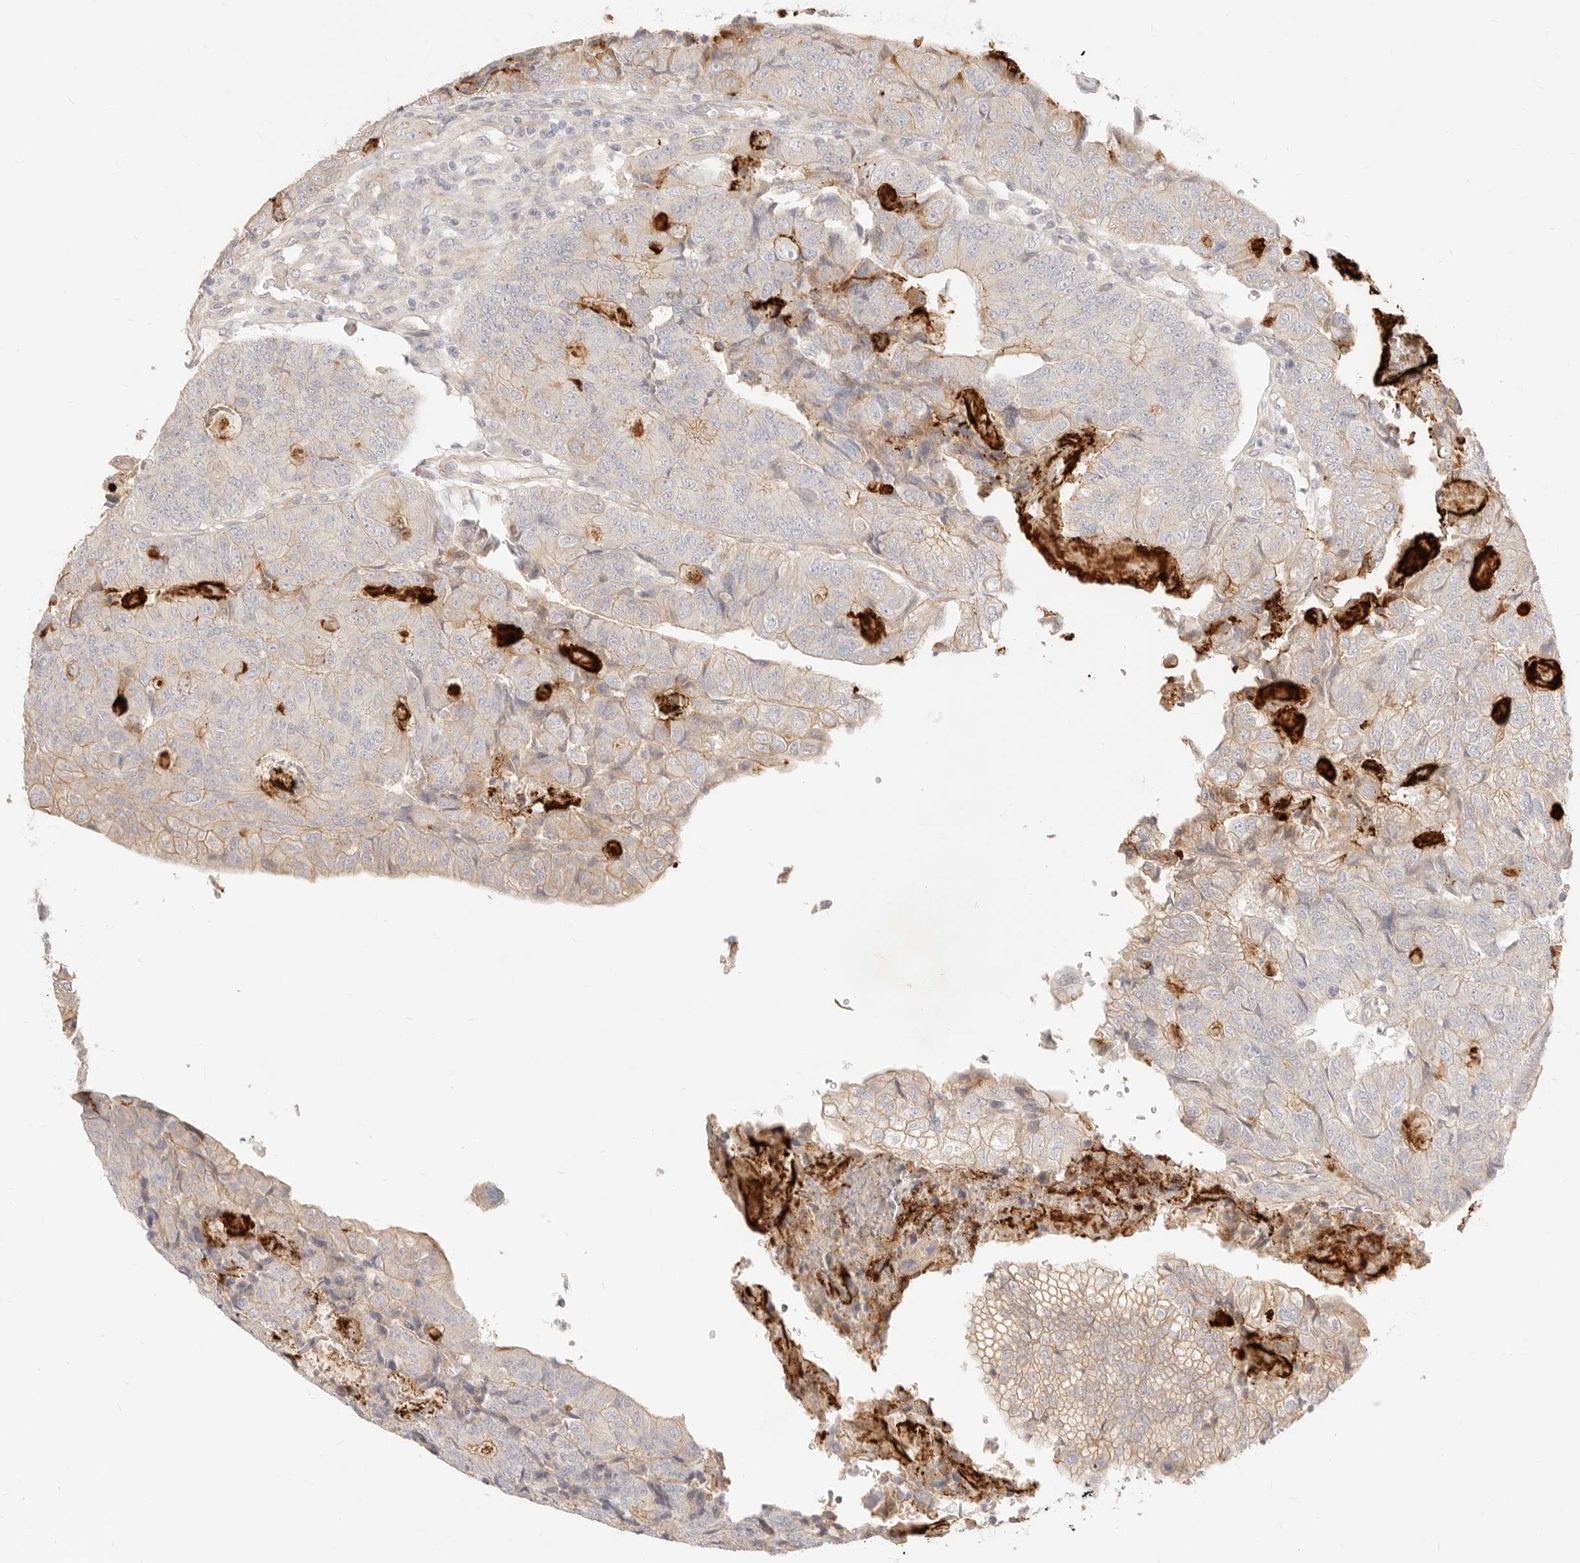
{"staining": {"intensity": "weak", "quantity": "25%-75%", "location": "cytoplasmic/membranous"}, "tissue": "colorectal cancer", "cell_type": "Tumor cells", "image_type": "cancer", "snomed": [{"axis": "morphology", "description": "Adenocarcinoma, NOS"}, {"axis": "topography", "description": "Colon"}], "caption": "This is a micrograph of immunohistochemistry (IHC) staining of colorectal cancer (adenocarcinoma), which shows weak expression in the cytoplasmic/membranous of tumor cells.", "gene": "UBXN10", "patient": {"sex": "female", "age": 67}}